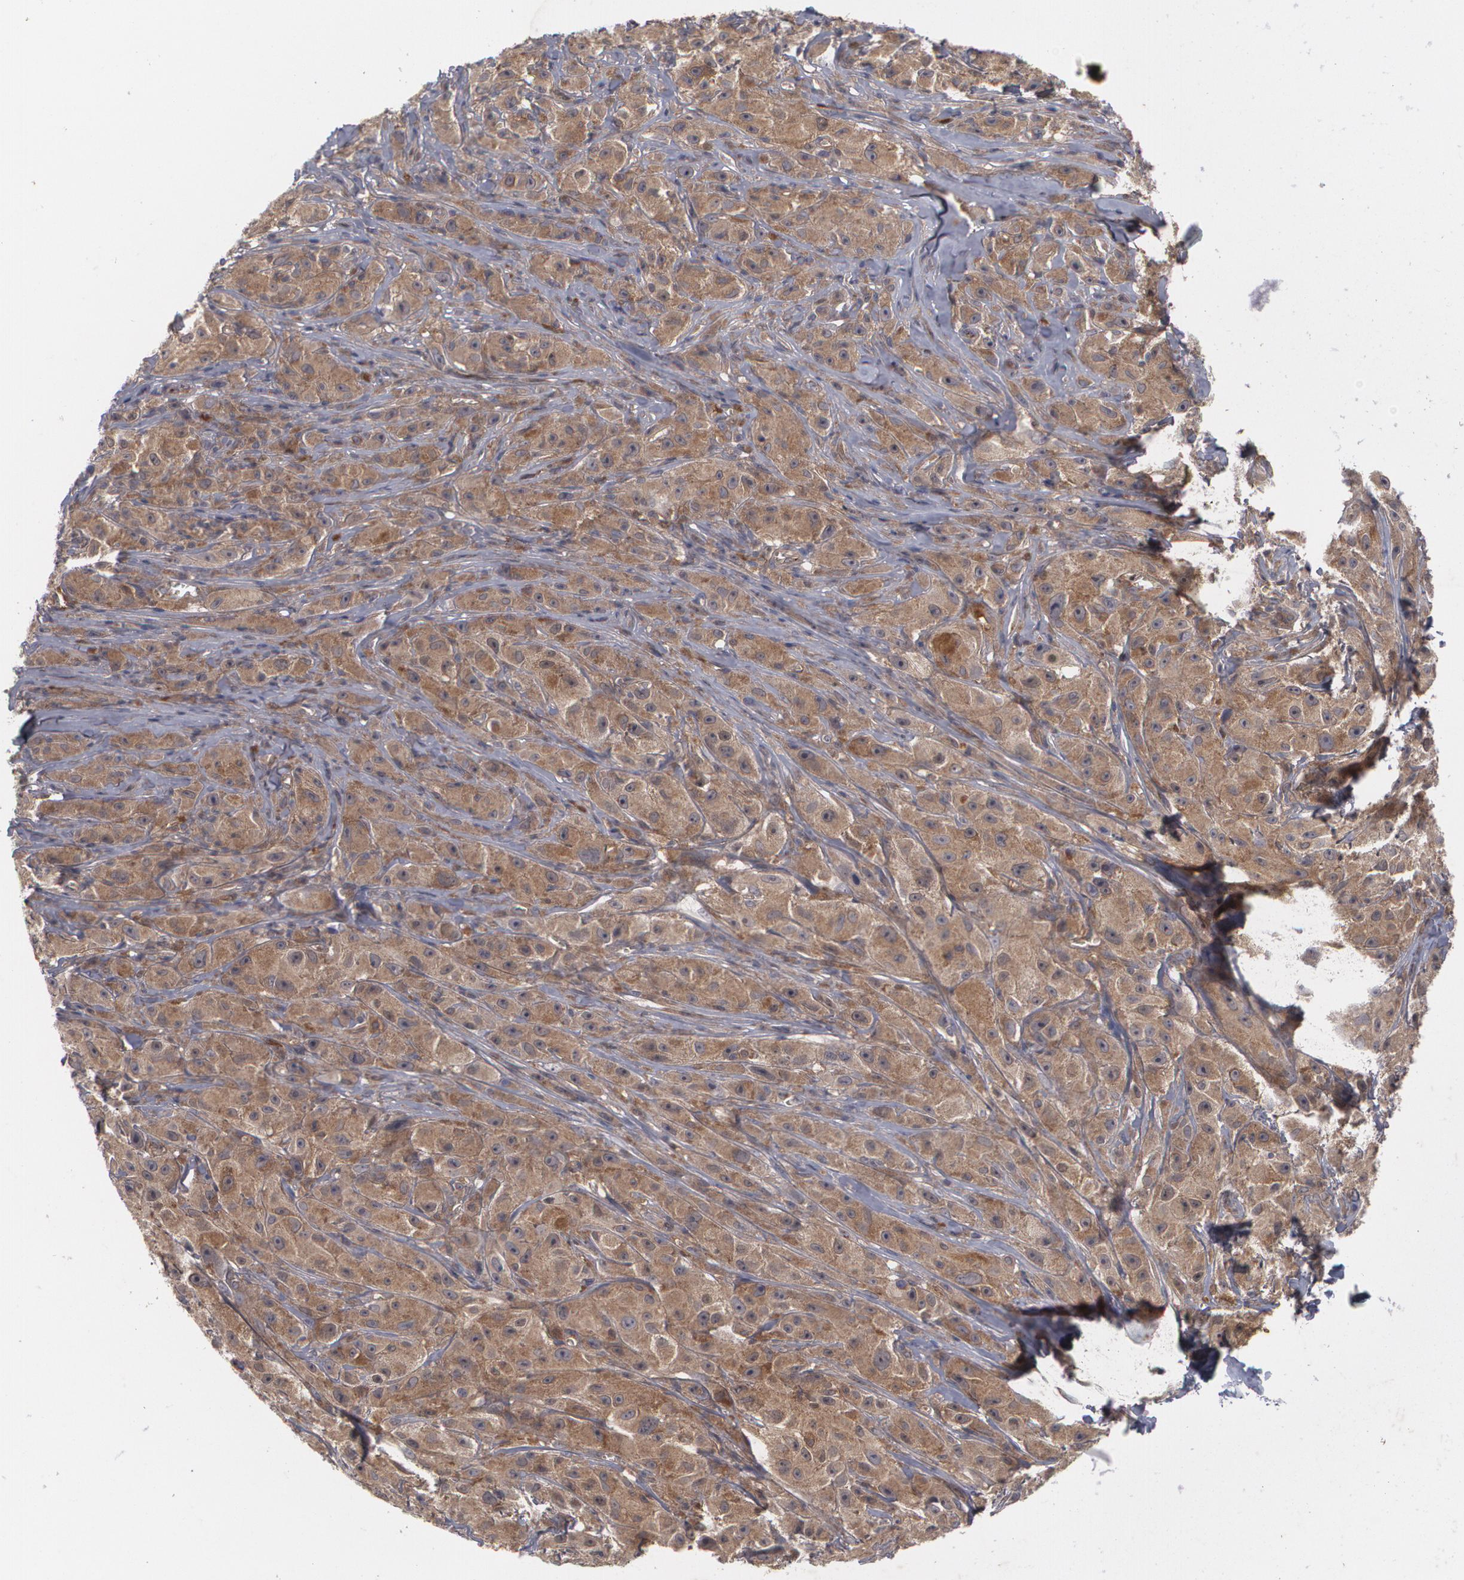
{"staining": {"intensity": "weak", "quantity": ">75%", "location": "cytoplasmic/membranous"}, "tissue": "melanoma", "cell_type": "Tumor cells", "image_type": "cancer", "snomed": [{"axis": "morphology", "description": "Malignant melanoma, NOS"}, {"axis": "topography", "description": "Skin"}], "caption": "A high-resolution image shows immunohistochemistry staining of malignant melanoma, which shows weak cytoplasmic/membranous staining in approximately >75% of tumor cells. (Brightfield microscopy of DAB IHC at high magnification).", "gene": "HTT", "patient": {"sex": "male", "age": 56}}